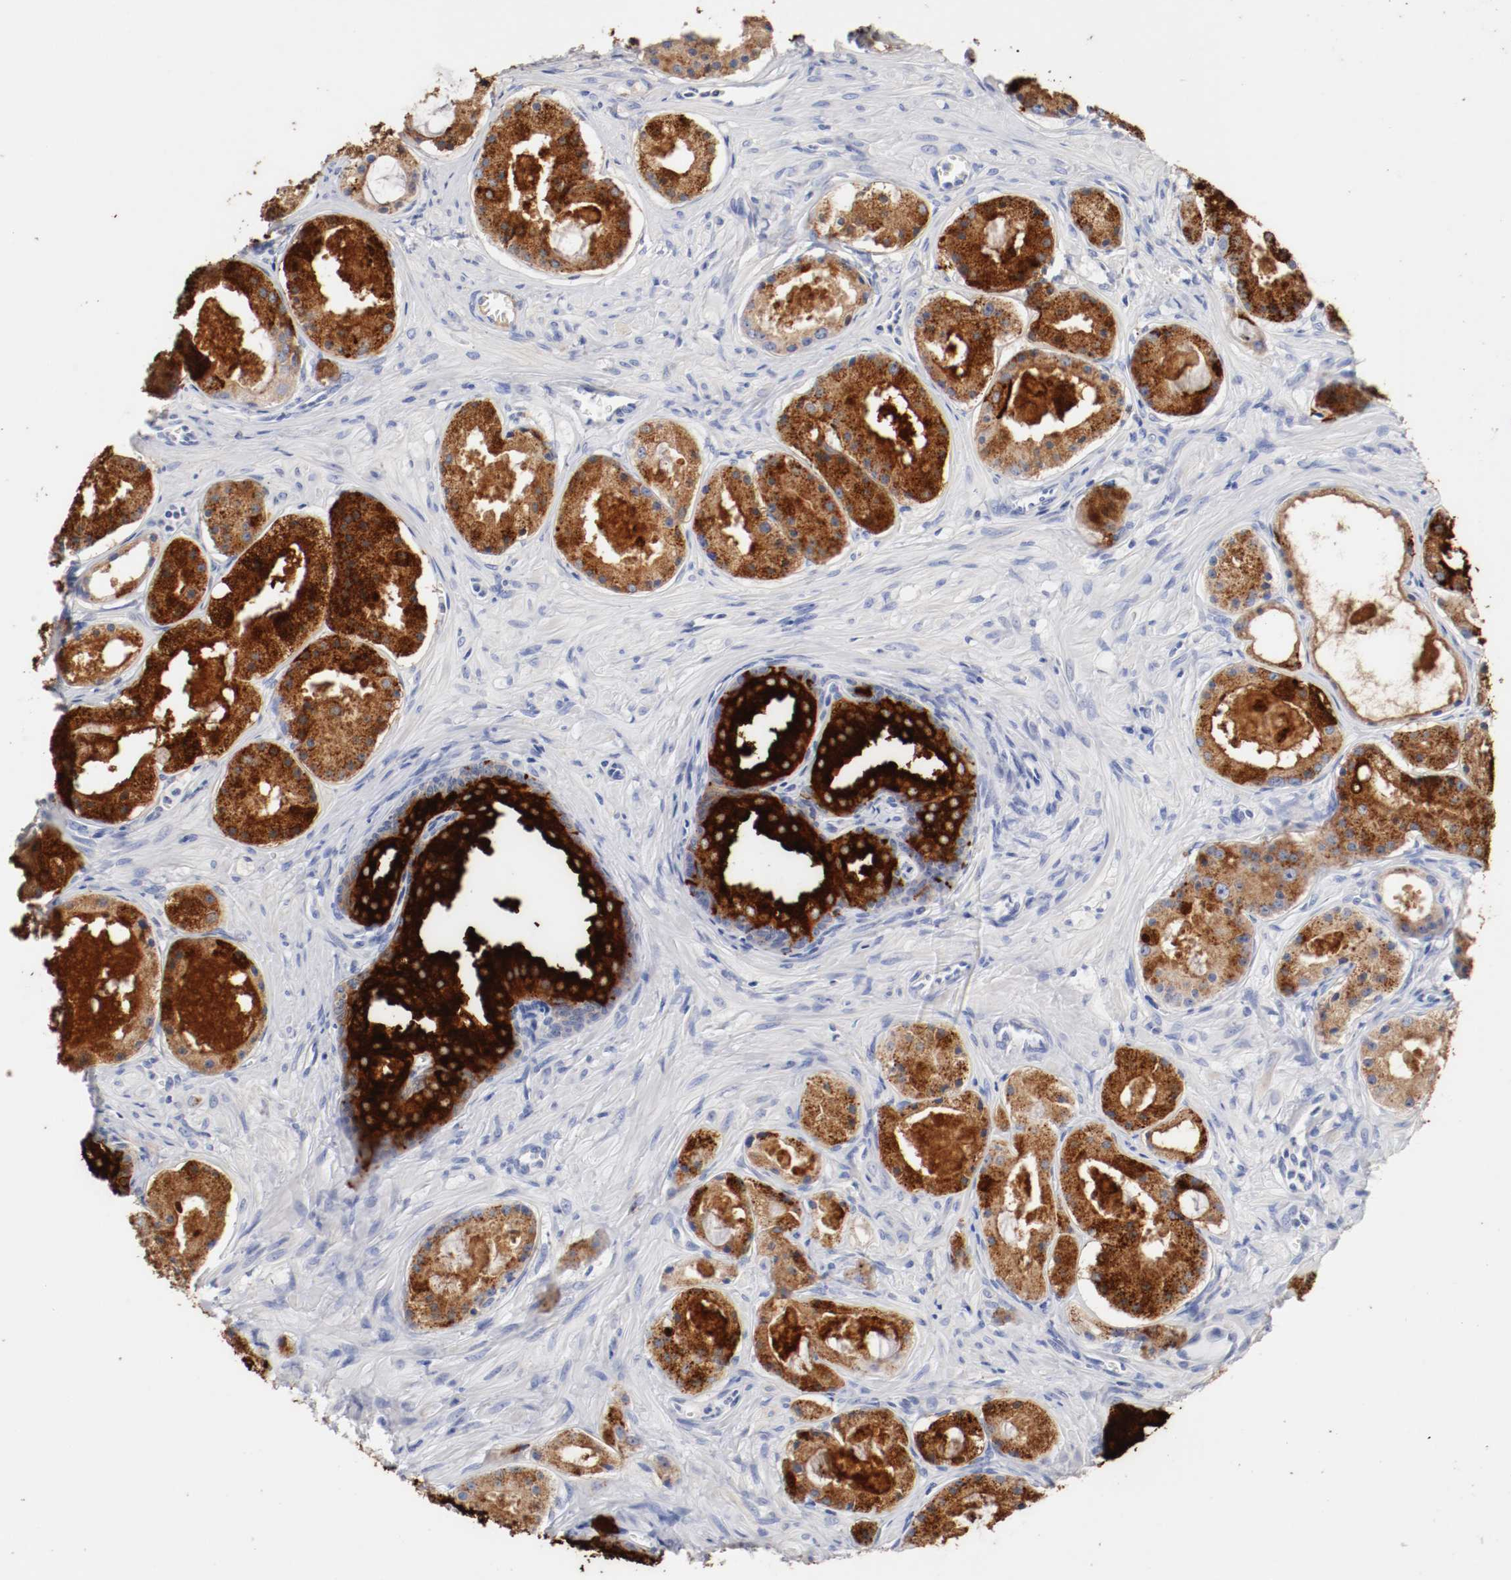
{"staining": {"intensity": "strong", "quantity": "25%-75%", "location": "cytoplasmic/membranous"}, "tissue": "prostate cancer", "cell_type": "Tumor cells", "image_type": "cancer", "snomed": [{"axis": "morphology", "description": "Adenocarcinoma, Low grade"}, {"axis": "topography", "description": "Prostate"}], "caption": "Strong cytoplasmic/membranous positivity for a protein is seen in approximately 25%-75% of tumor cells of low-grade adenocarcinoma (prostate) using immunohistochemistry.", "gene": "GAD1", "patient": {"sex": "male", "age": 57}}